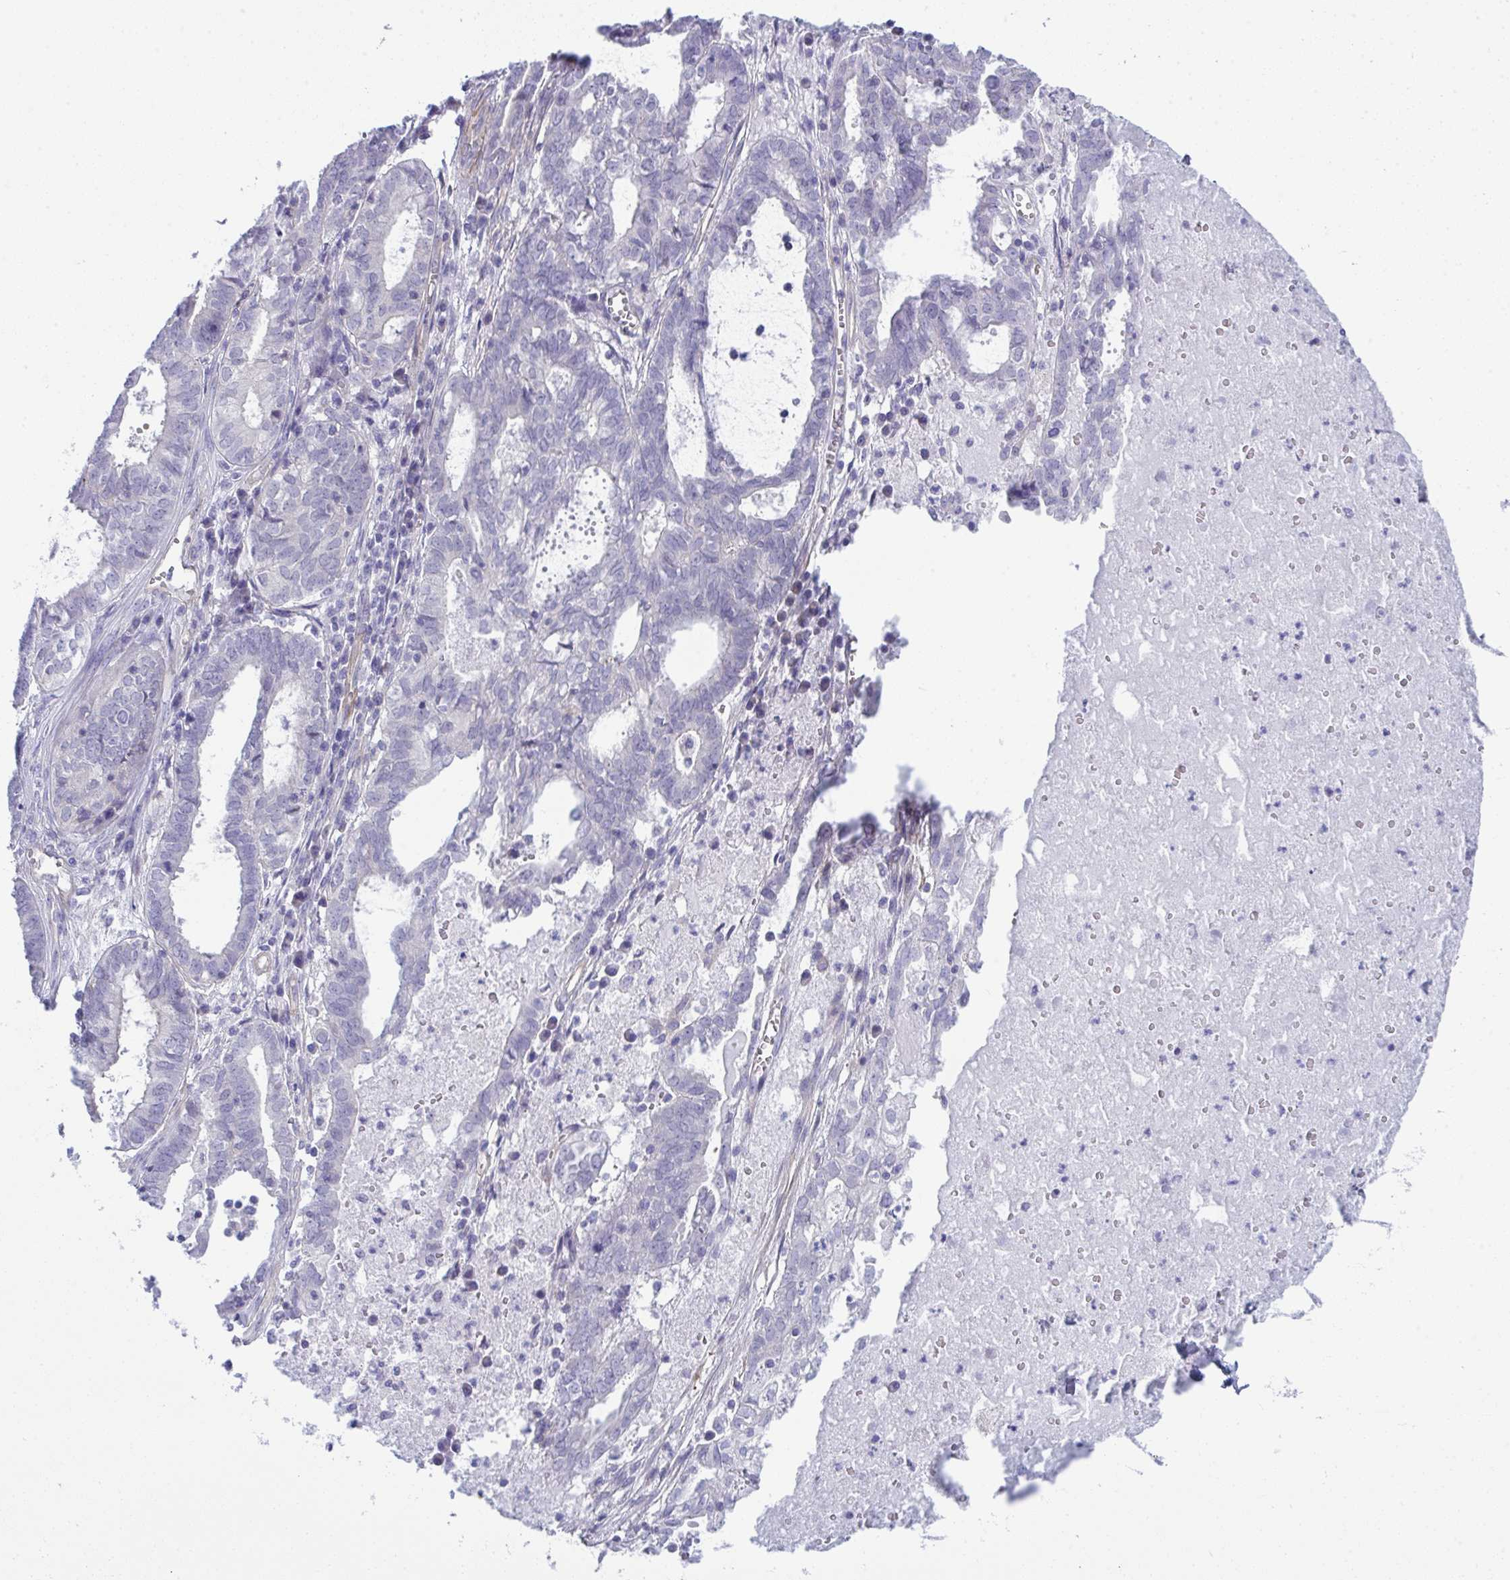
{"staining": {"intensity": "negative", "quantity": "none", "location": "none"}, "tissue": "ovarian cancer", "cell_type": "Tumor cells", "image_type": "cancer", "snomed": [{"axis": "morphology", "description": "Carcinoma, endometroid"}, {"axis": "topography", "description": "Ovary"}], "caption": "A high-resolution photomicrograph shows immunohistochemistry staining of ovarian cancer, which shows no significant positivity in tumor cells. (Immunohistochemistry (ihc), brightfield microscopy, high magnification).", "gene": "MYL12A", "patient": {"sex": "female", "age": 64}}